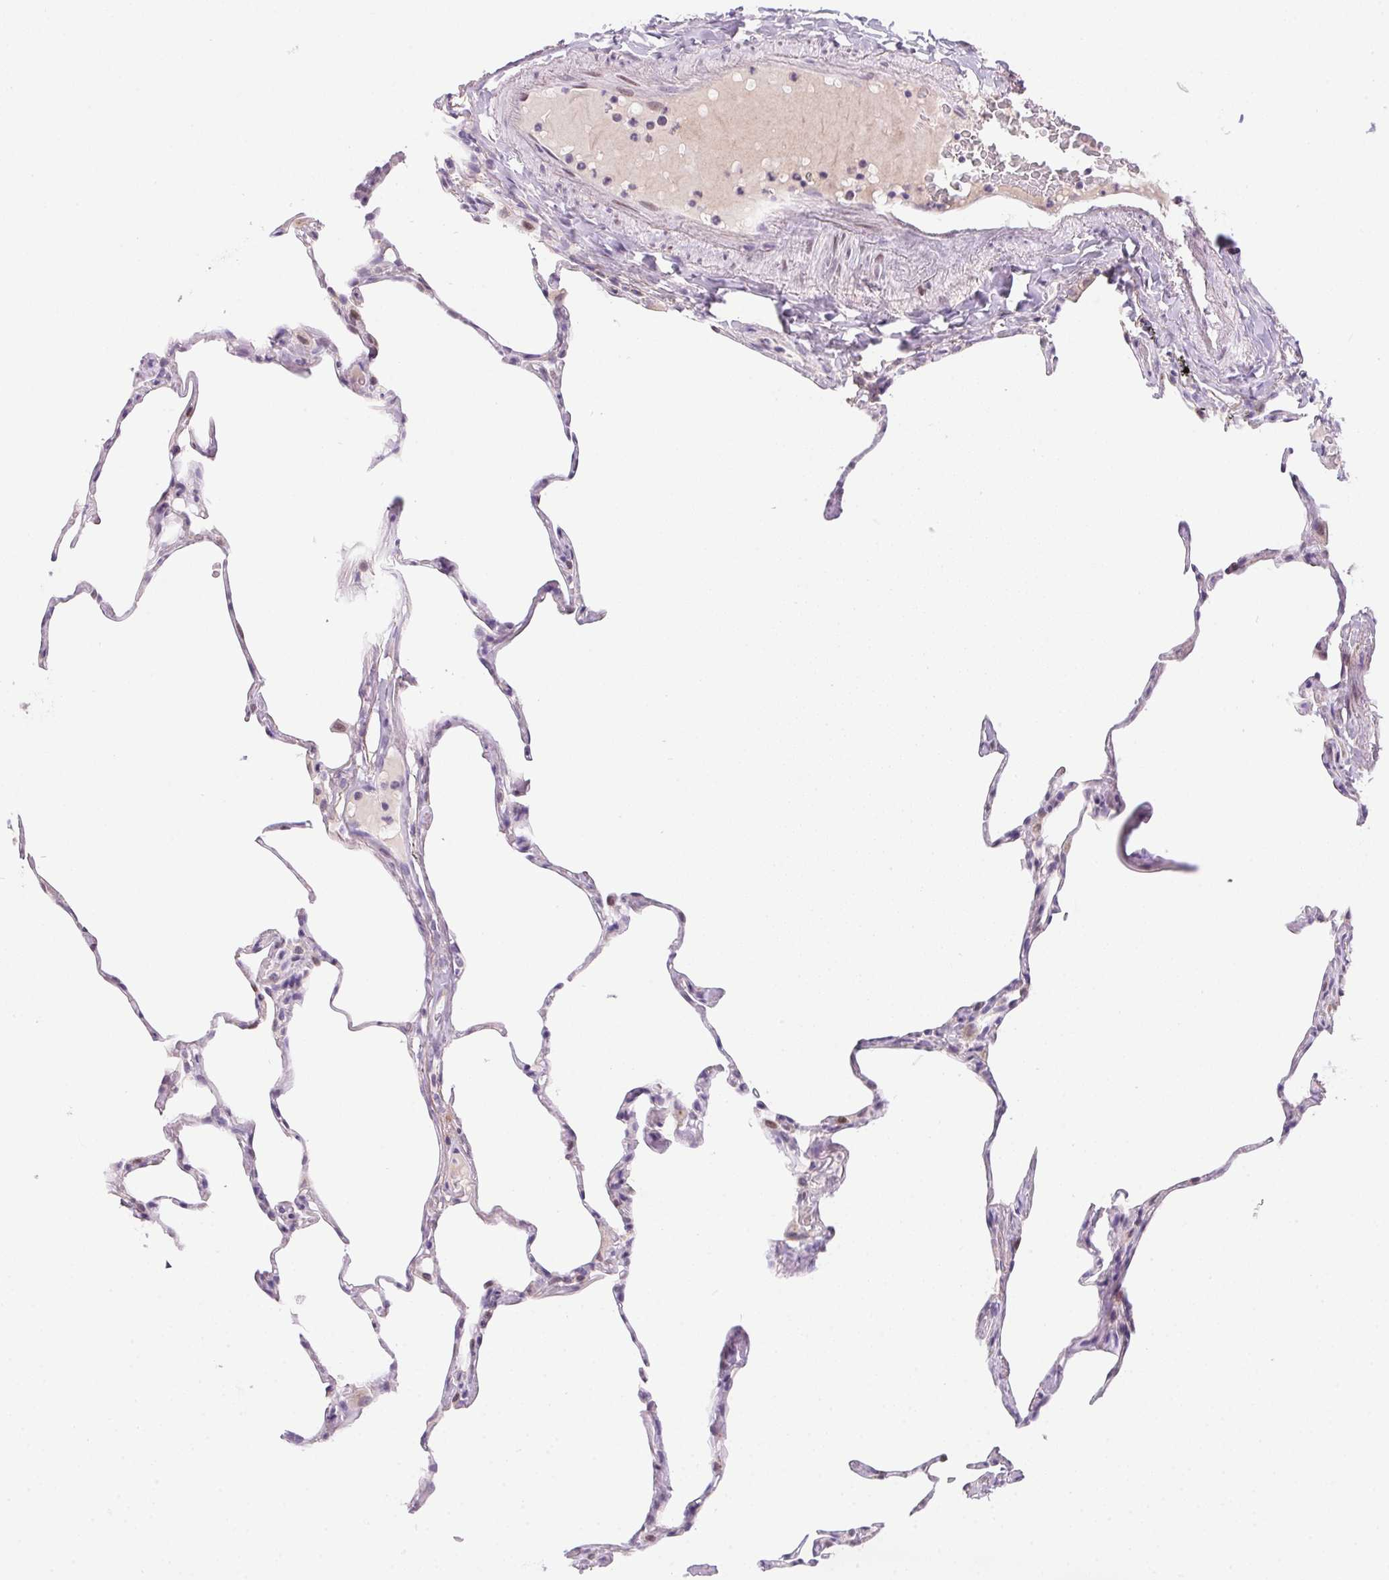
{"staining": {"intensity": "weak", "quantity": "<25%", "location": "cytoplasmic/membranous"}, "tissue": "lung", "cell_type": "Alveolar cells", "image_type": "normal", "snomed": [{"axis": "morphology", "description": "Normal tissue, NOS"}, {"axis": "topography", "description": "Lung"}], "caption": "Immunohistochemical staining of benign human lung exhibits no significant positivity in alveolar cells.", "gene": "SP9", "patient": {"sex": "male", "age": 65}}